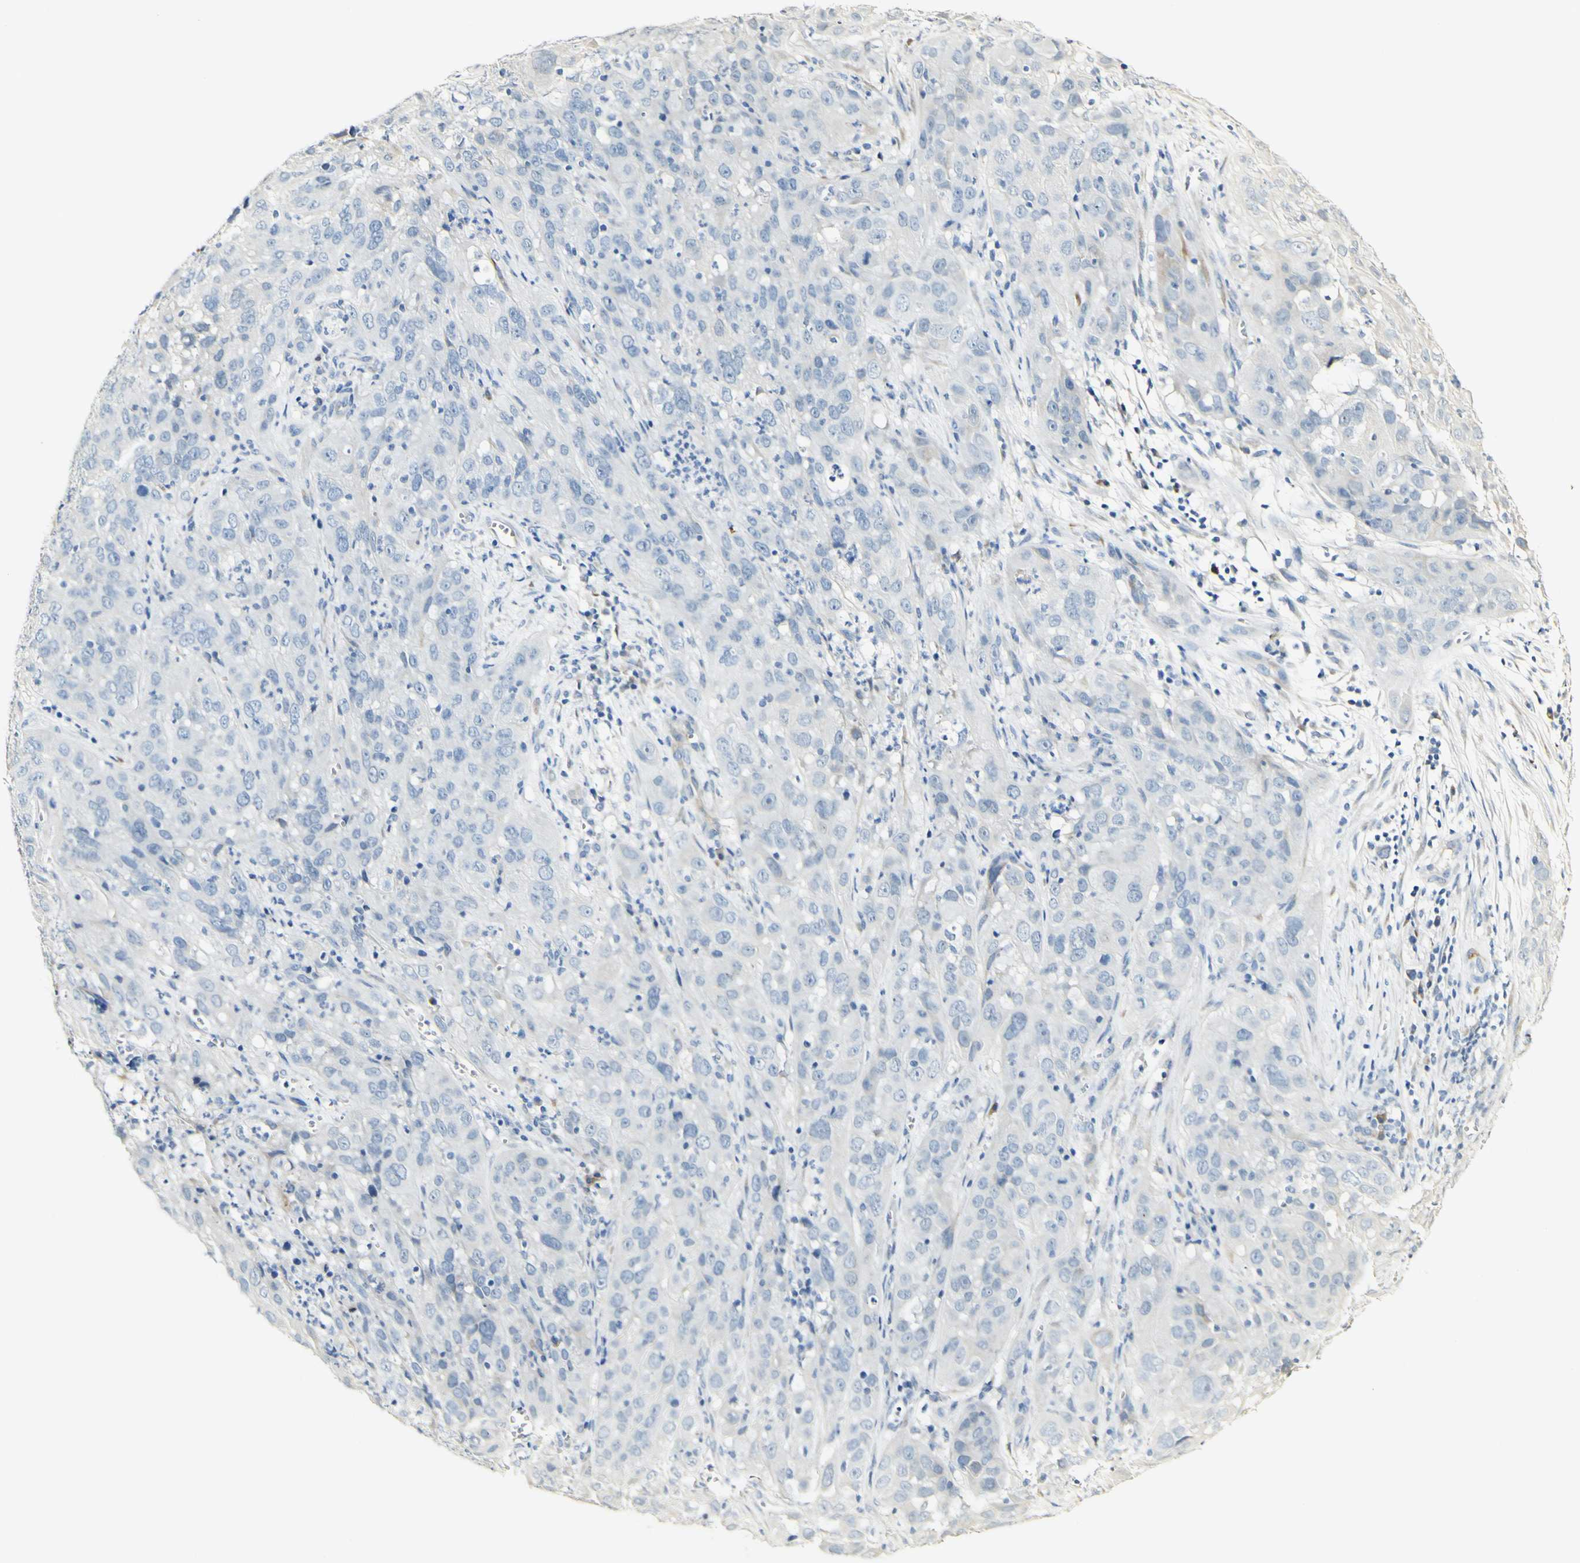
{"staining": {"intensity": "negative", "quantity": "none", "location": "none"}, "tissue": "cervical cancer", "cell_type": "Tumor cells", "image_type": "cancer", "snomed": [{"axis": "morphology", "description": "Squamous cell carcinoma, NOS"}, {"axis": "topography", "description": "Cervix"}], "caption": "DAB immunohistochemical staining of cervical squamous cell carcinoma demonstrates no significant staining in tumor cells.", "gene": "FMO3", "patient": {"sex": "female", "age": 32}}